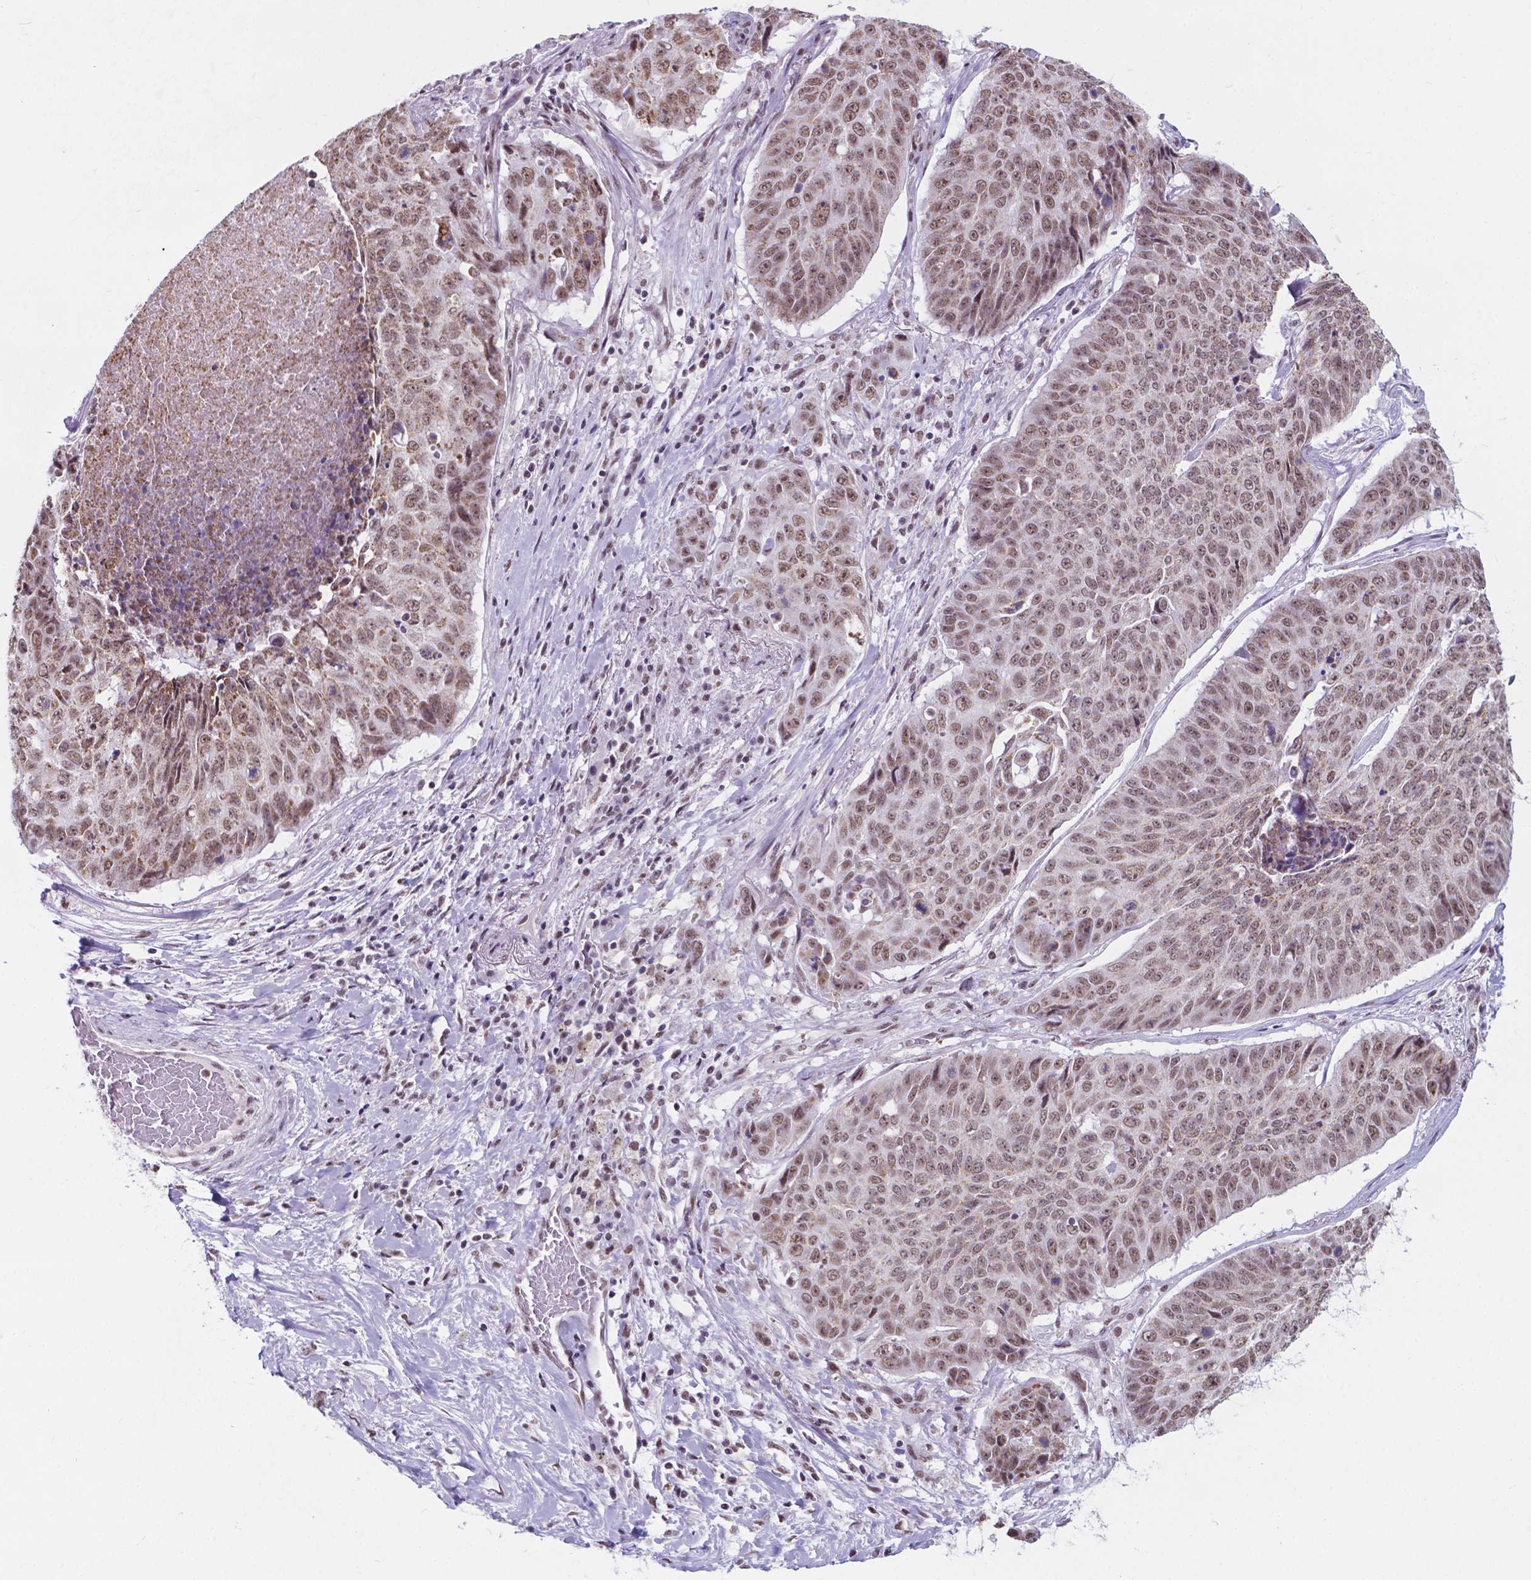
{"staining": {"intensity": "moderate", "quantity": ">75%", "location": "nuclear"}, "tissue": "lung cancer", "cell_type": "Tumor cells", "image_type": "cancer", "snomed": [{"axis": "morphology", "description": "Normal tissue, NOS"}, {"axis": "morphology", "description": "Squamous cell carcinoma, NOS"}, {"axis": "topography", "description": "Bronchus"}, {"axis": "topography", "description": "Lung"}], "caption": "A brown stain labels moderate nuclear positivity of a protein in lung cancer tumor cells.", "gene": "BCAS2", "patient": {"sex": "male", "age": 64}}